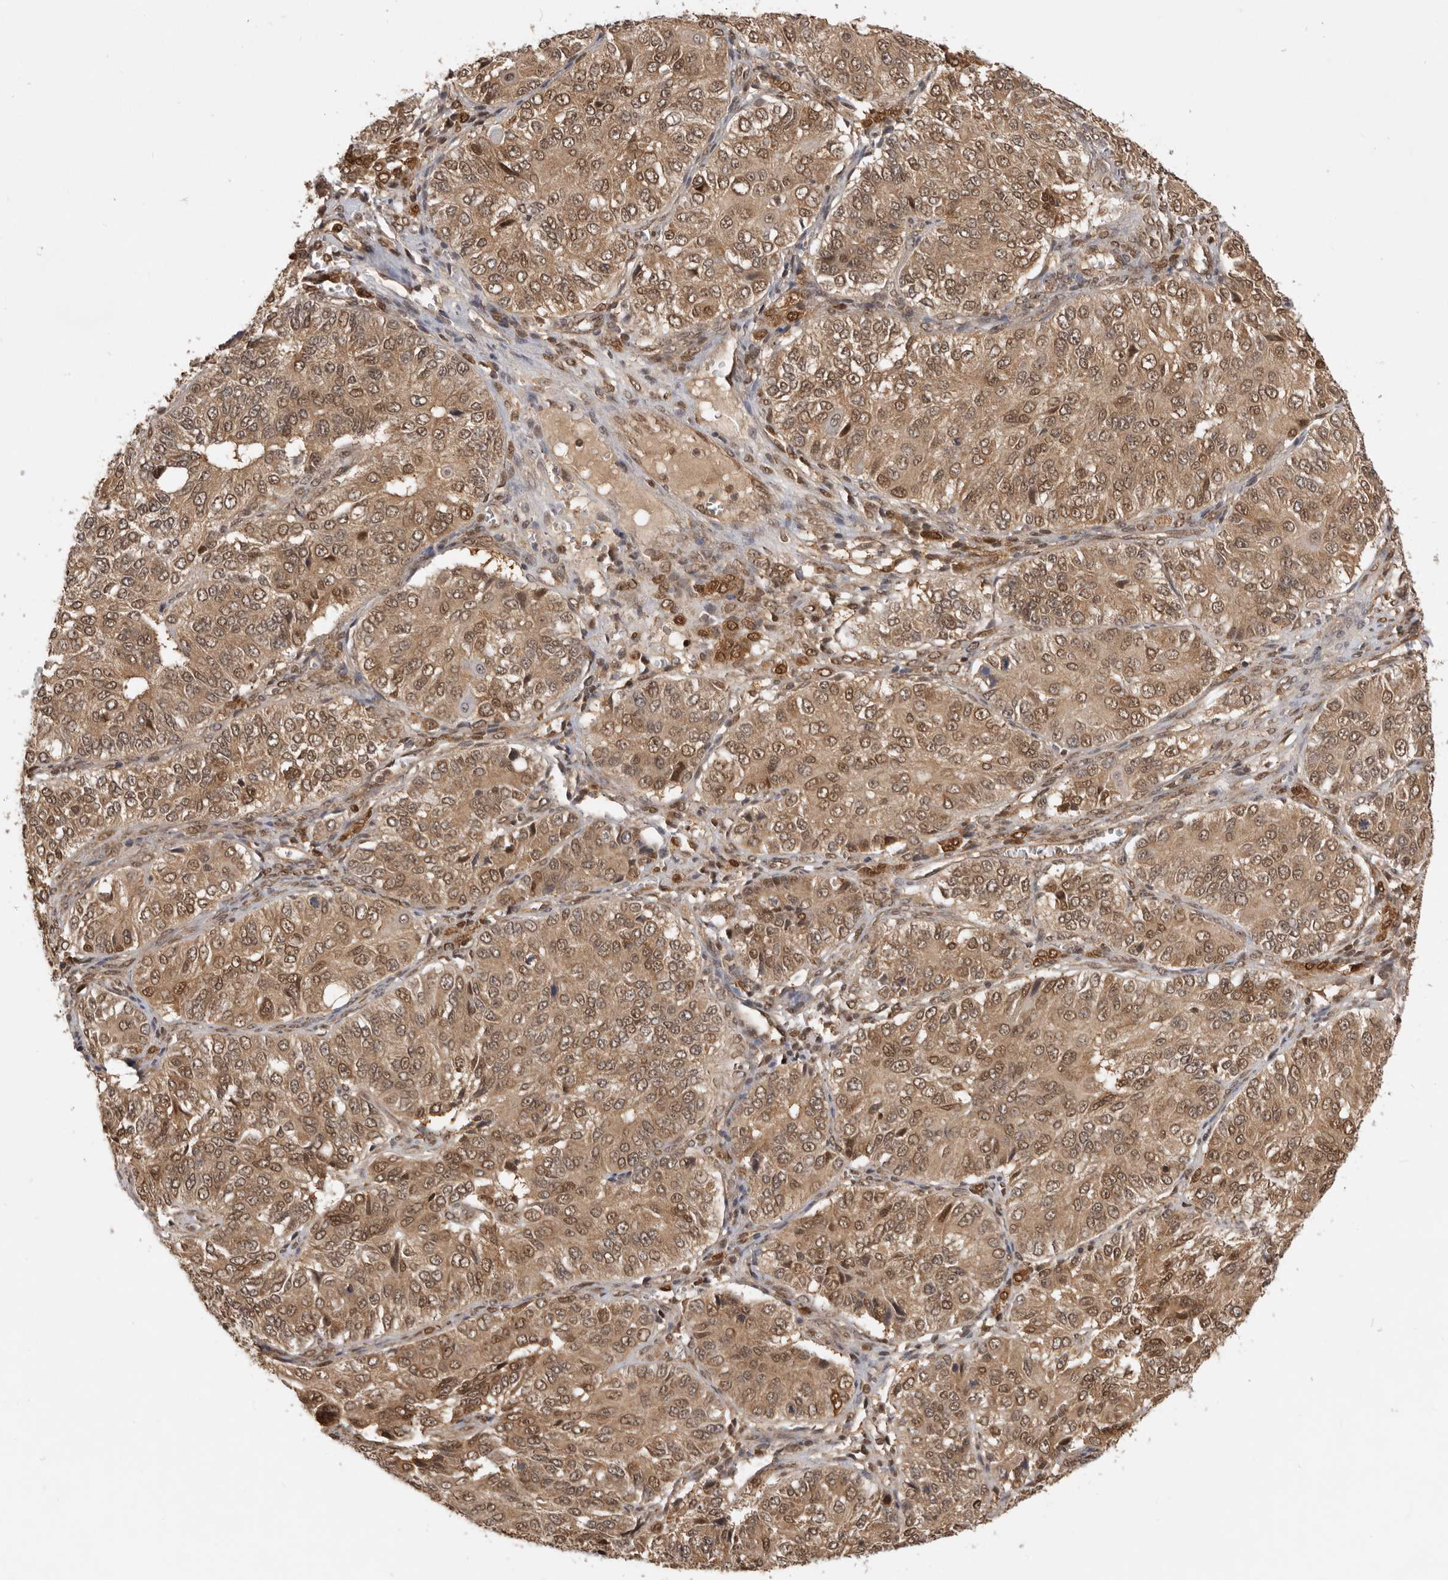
{"staining": {"intensity": "moderate", "quantity": ">75%", "location": "cytoplasmic/membranous,nuclear"}, "tissue": "ovarian cancer", "cell_type": "Tumor cells", "image_type": "cancer", "snomed": [{"axis": "morphology", "description": "Carcinoma, endometroid"}, {"axis": "topography", "description": "Ovary"}], "caption": "Immunohistochemistry of human endometroid carcinoma (ovarian) shows medium levels of moderate cytoplasmic/membranous and nuclear staining in approximately >75% of tumor cells.", "gene": "ADPRS", "patient": {"sex": "female", "age": 51}}